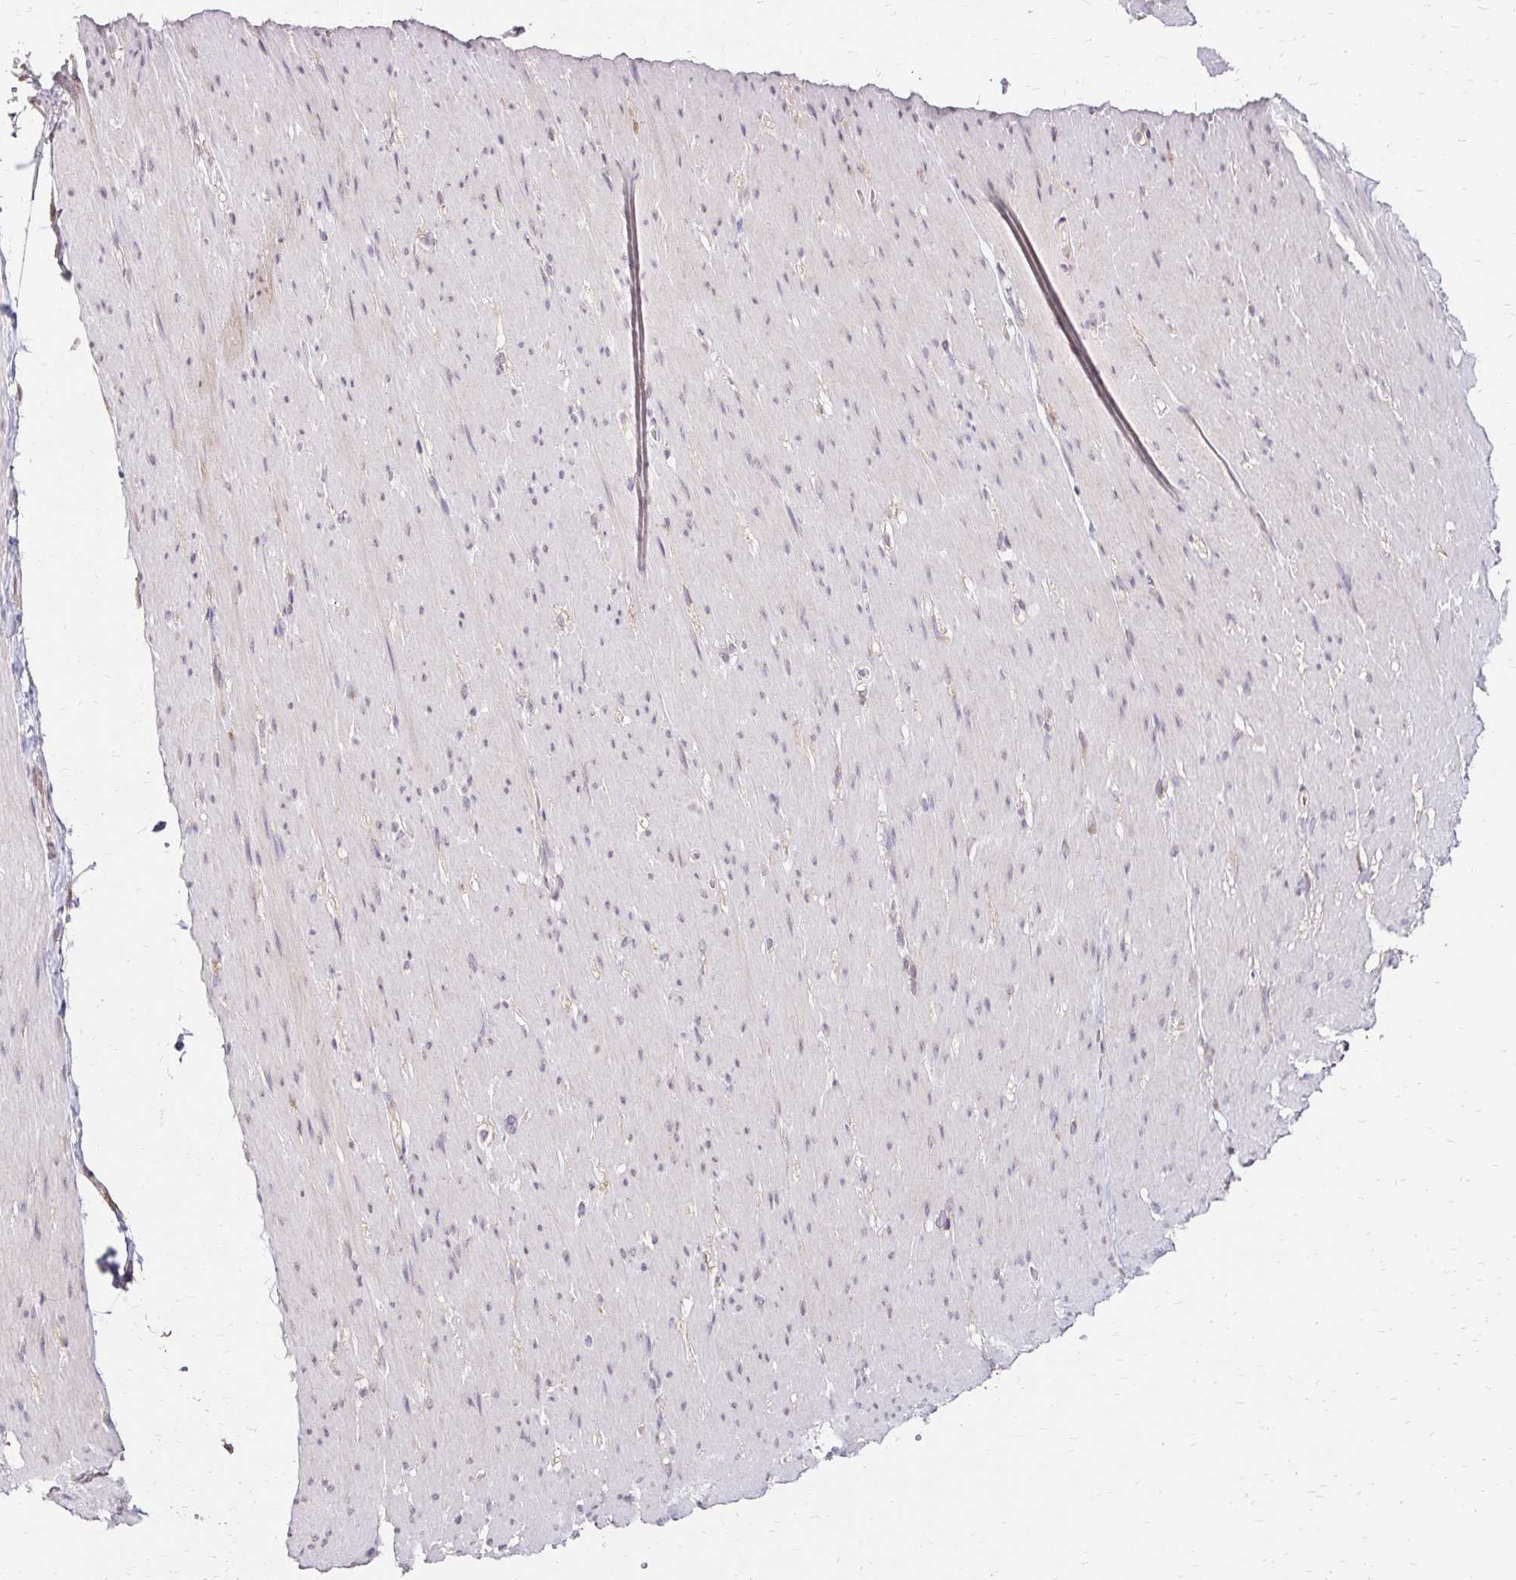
{"staining": {"intensity": "negative", "quantity": "none", "location": "none"}, "tissue": "smooth muscle", "cell_type": "Smooth muscle cells", "image_type": "normal", "snomed": [{"axis": "morphology", "description": "Normal tissue, NOS"}, {"axis": "topography", "description": "Smooth muscle"}, {"axis": "topography", "description": "Rectum"}], "caption": "Protein analysis of normal smooth muscle reveals no significant positivity in smooth muscle cells.", "gene": "PRIMA1", "patient": {"sex": "male", "age": 53}}